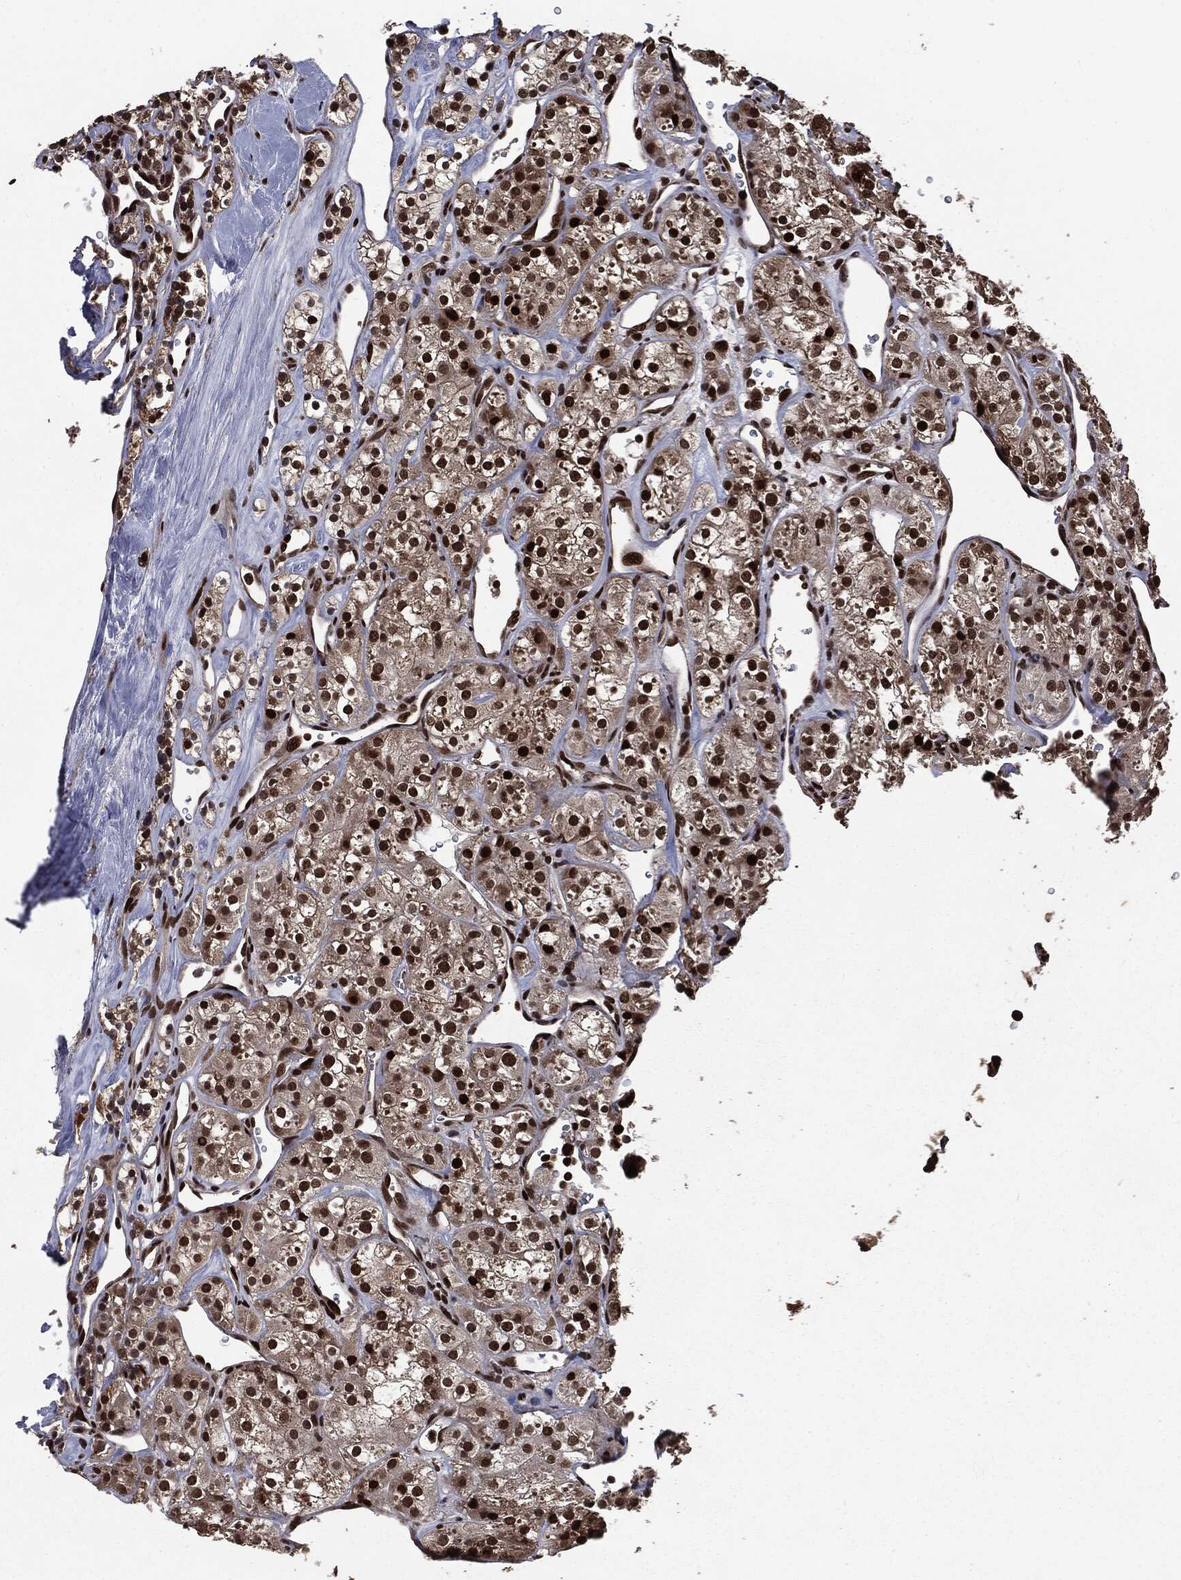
{"staining": {"intensity": "strong", "quantity": ">75%", "location": "nuclear"}, "tissue": "renal cancer", "cell_type": "Tumor cells", "image_type": "cancer", "snomed": [{"axis": "morphology", "description": "Adenocarcinoma, NOS"}, {"axis": "topography", "description": "Kidney"}], "caption": "Renal cancer (adenocarcinoma) stained with DAB (3,3'-diaminobenzidine) IHC displays high levels of strong nuclear staining in about >75% of tumor cells. (DAB IHC, brown staining for protein, blue staining for nuclei).", "gene": "DVL2", "patient": {"sex": "male", "age": 77}}